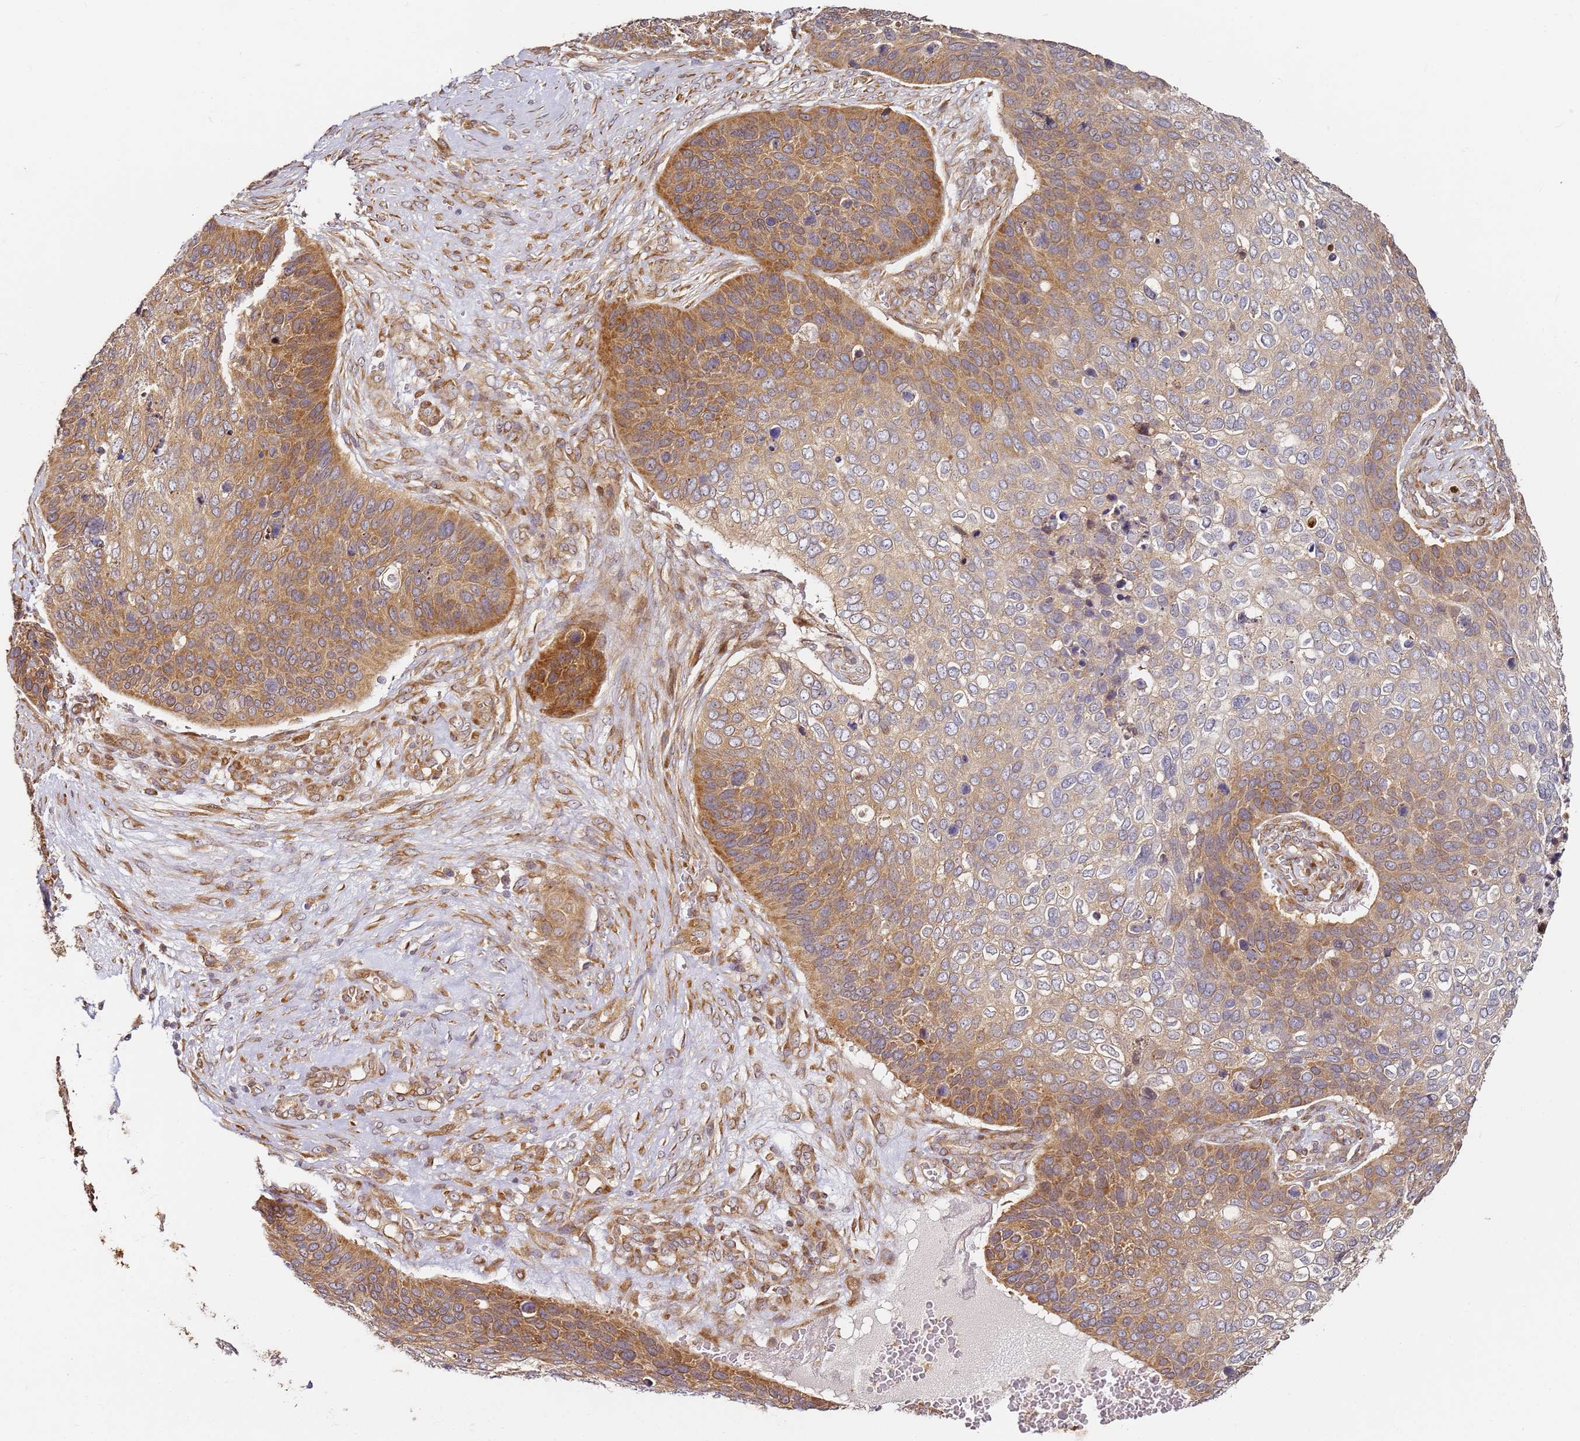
{"staining": {"intensity": "moderate", "quantity": ">75%", "location": "cytoplasmic/membranous"}, "tissue": "skin cancer", "cell_type": "Tumor cells", "image_type": "cancer", "snomed": [{"axis": "morphology", "description": "Basal cell carcinoma"}, {"axis": "topography", "description": "Skin"}], "caption": "There is medium levels of moderate cytoplasmic/membranous staining in tumor cells of skin cancer, as demonstrated by immunohistochemical staining (brown color).", "gene": "RPS3A", "patient": {"sex": "female", "age": 74}}